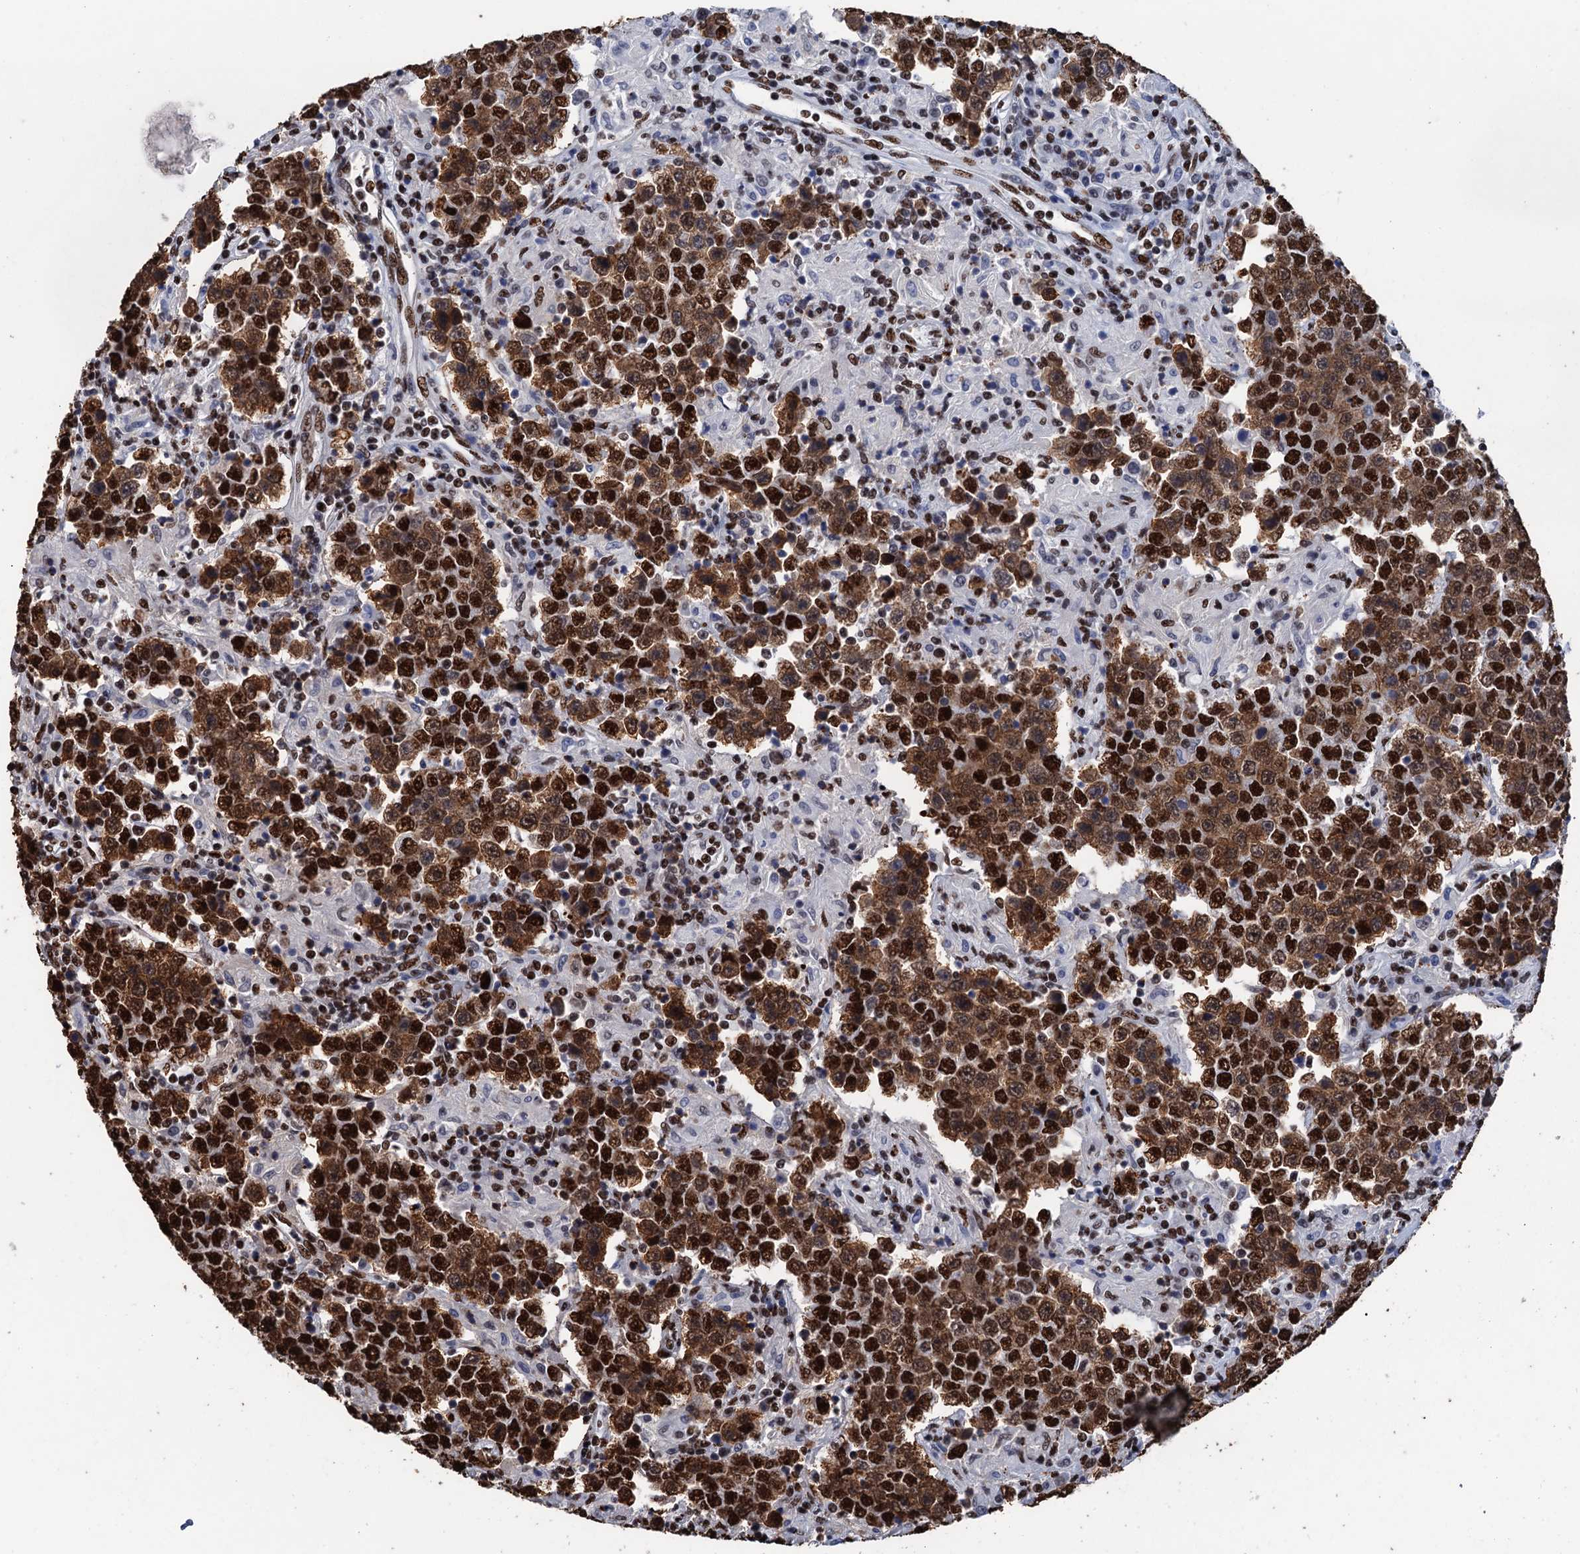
{"staining": {"intensity": "strong", "quantity": ">75%", "location": "cytoplasmic/membranous,nuclear"}, "tissue": "testis cancer", "cell_type": "Tumor cells", "image_type": "cancer", "snomed": [{"axis": "morphology", "description": "Normal tissue, NOS"}, {"axis": "morphology", "description": "Urothelial carcinoma, High grade"}, {"axis": "morphology", "description": "Seminoma, NOS"}, {"axis": "morphology", "description": "Carcinoma, Embryonal, NOS"}, {"axis": "topography", "description": "Urinary bladder"}, {"axis": "topography", "description": "Testis"}], "caption": "A high-resolution histopathology image shows immunohistochemistry (IHC) staining of testis cancer (embryonal carcinoma), which exhibits strong cytoplasmic/membranous and nuclear positivity in about >75% of tumor cells.", "gene": "UBA2", "patient": {"sex": "male", "age": 41}}